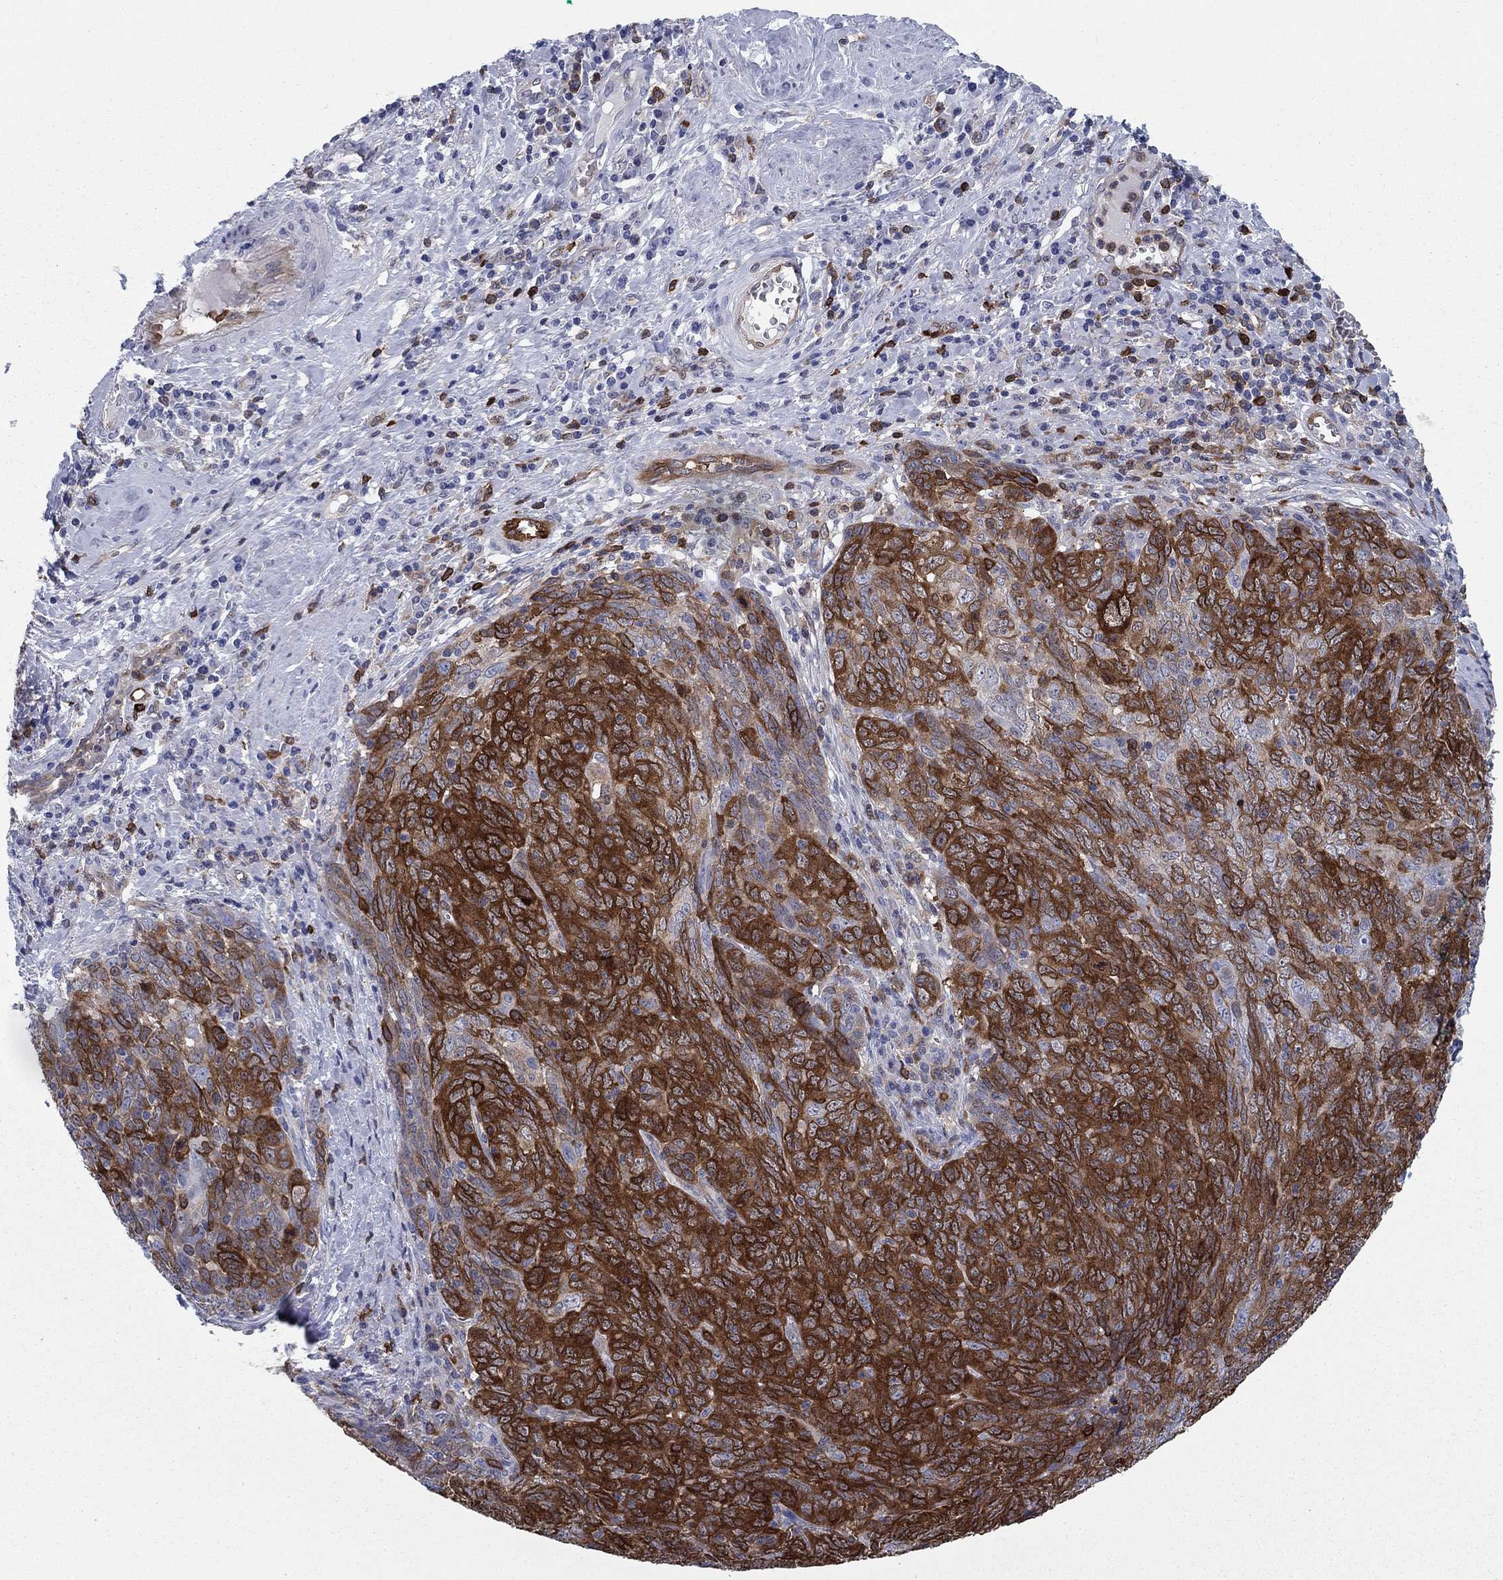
{"staining": {"intensity": "strong", "quantity": ">75%", "location": "cytoplasmic/membranous"}, "tissue": "skin cancer", "cell_type": "Tumor cells", "image_type": "cancer", "snomed": [{"axis": "morphology", "description": "Squamous cell carcinoma, NOS"}, {"axis": "topography", "description": "Skin"}, {"axis": "topography", "description": "Anal"}], "caption": "Immunohistochemical staining of human skin squamous cell carcinoma demonstrates strong cytoplasmic/membranous protein expression in approximately >75% of tumor cells.", "gene": "STMN1", "patient": {"sex": "female", "age": 51}}